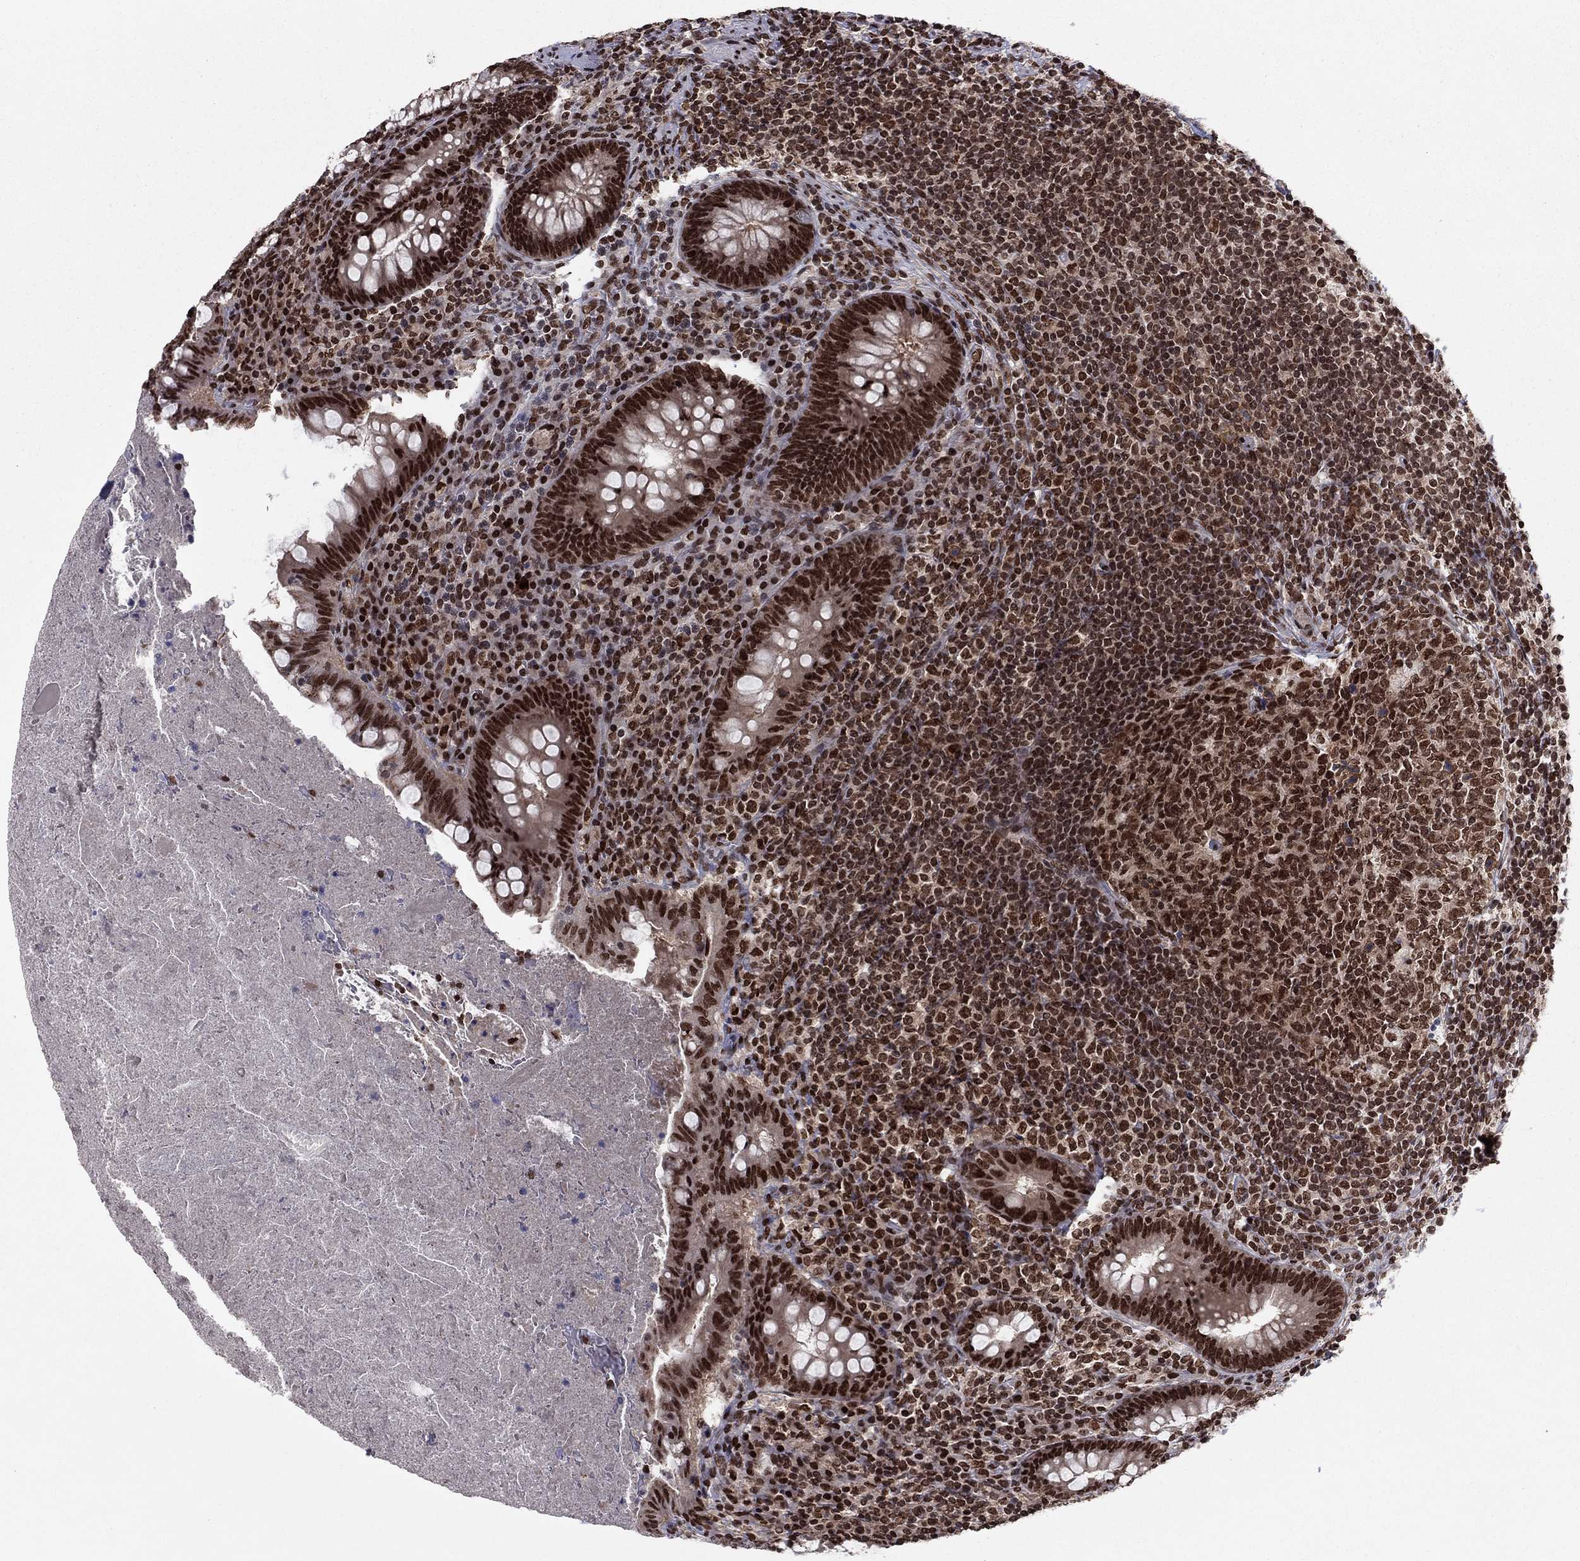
{"staining": {"intensity": "strong", "quantity": ">75%", "location": "nuclear"}, "tissue": "appendix", "cell_type": "Glandular cells", "image_type": "normal", "snomed": [{"axis": "morphology", "description": "Normal tissue, NOS"}, {"axis": "topography", "description": "Appendix"}], "caption": "Immunohistochemistry photomicrograph of normal appendix: appendix stained using IHC displays high levels of strong protein expression localized specifically in the nuclear of glandular cells, appearing as a nuclear brown color.", "gene": "USP54", "patient": {"sex": "male", "age": 47}}